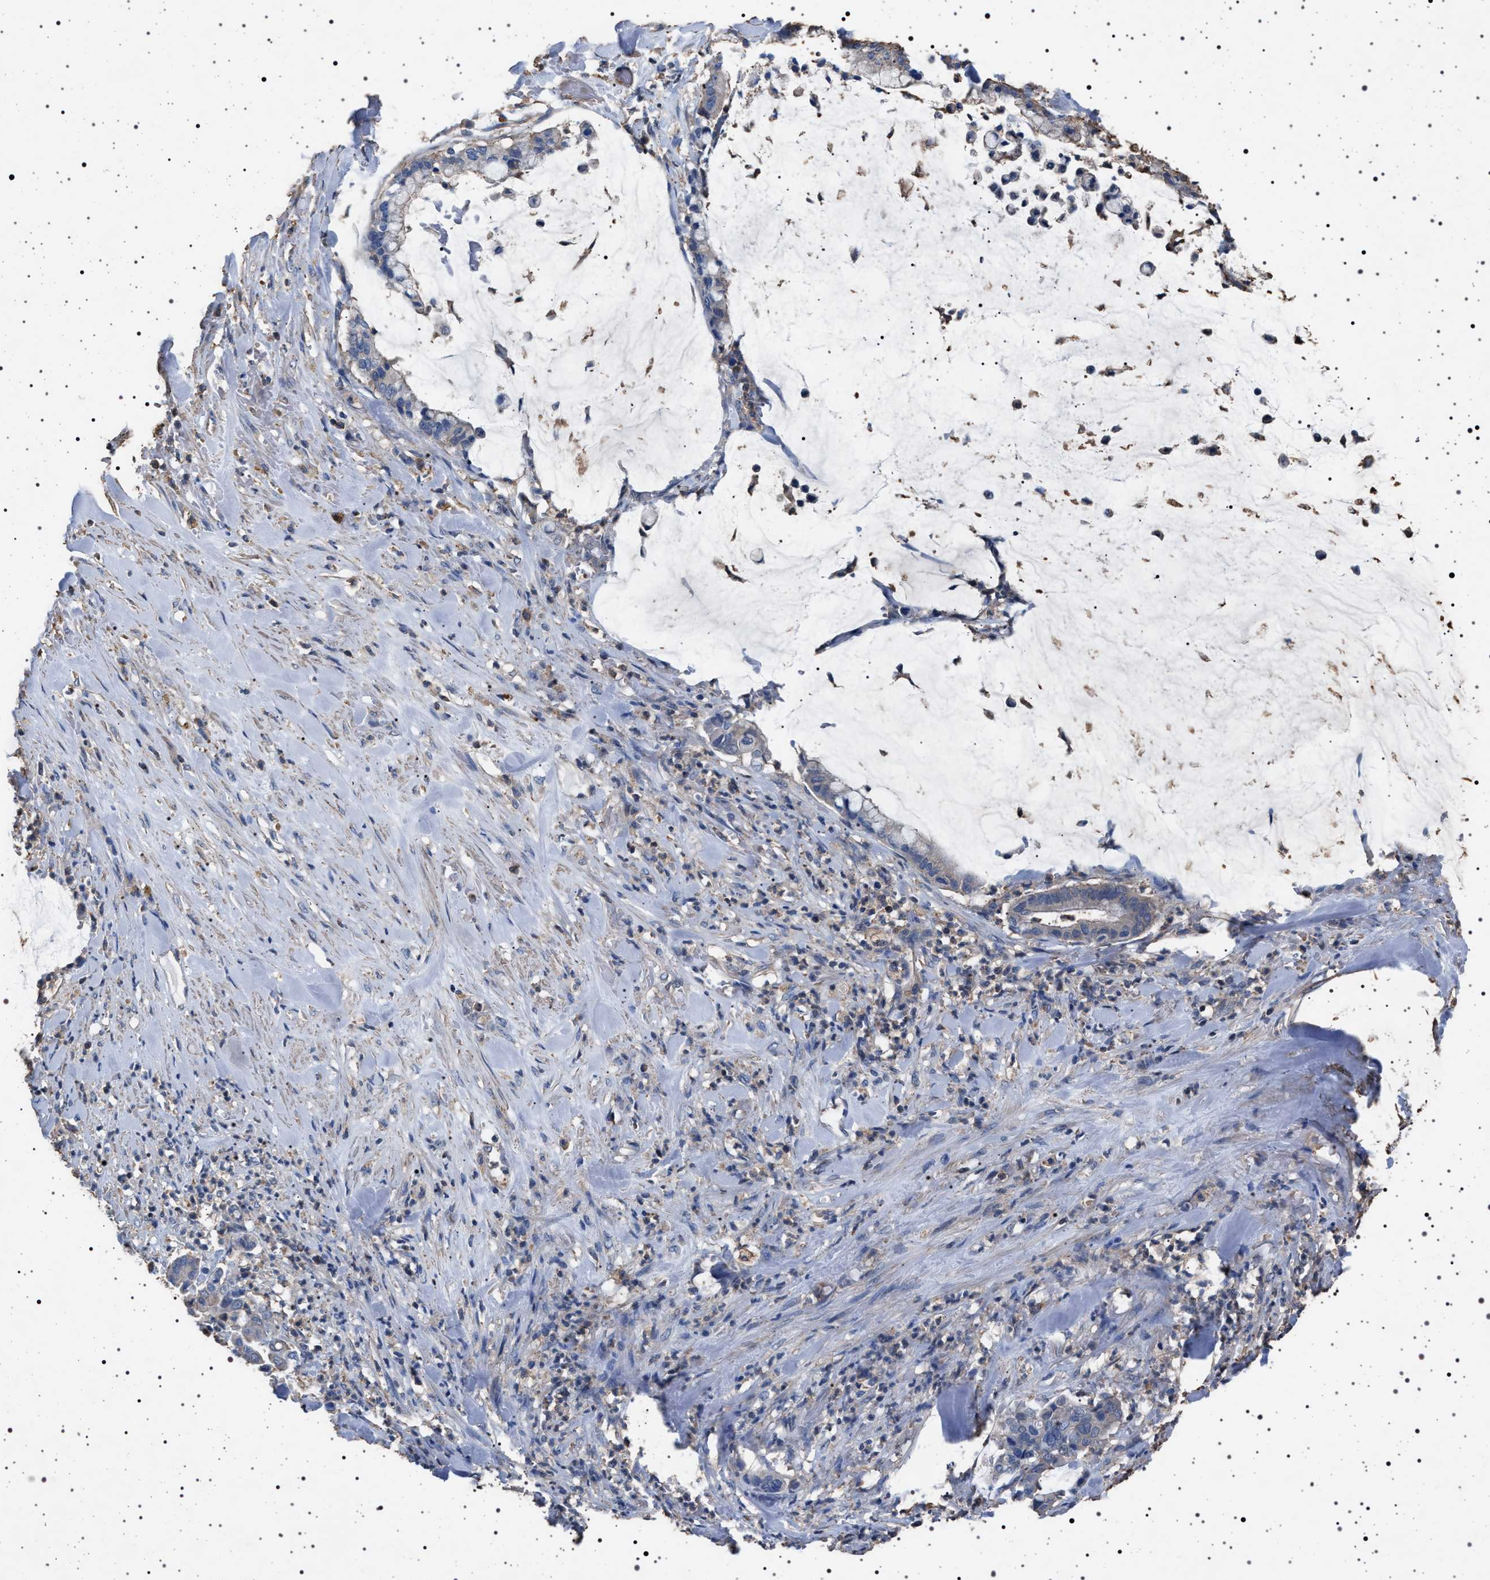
{"staining": {"intensity": "negative", "quantity": "none", "location": "none"}, "tissue": "pancreatic cancer", "cell_type": "Tumor cells", "image_type": "cancer", "snomed": [{"axis": "morphology", "description": "Adenocarcinoma, NOS"}, {"axis": "topography", "description": "Pancreas"}], "caption": "Immunohistochemistry image of neoplastic tissue: pancreatic cancer stained with DAB exhibits no significant protein expression in tumor cells. (Brightfield microscopy of DAB (3,3'-diaminobenzidine) immunohistochemistry at high magnification).", "gene": "SMAP2", "patient": {"sex": "male", "age": 41}}